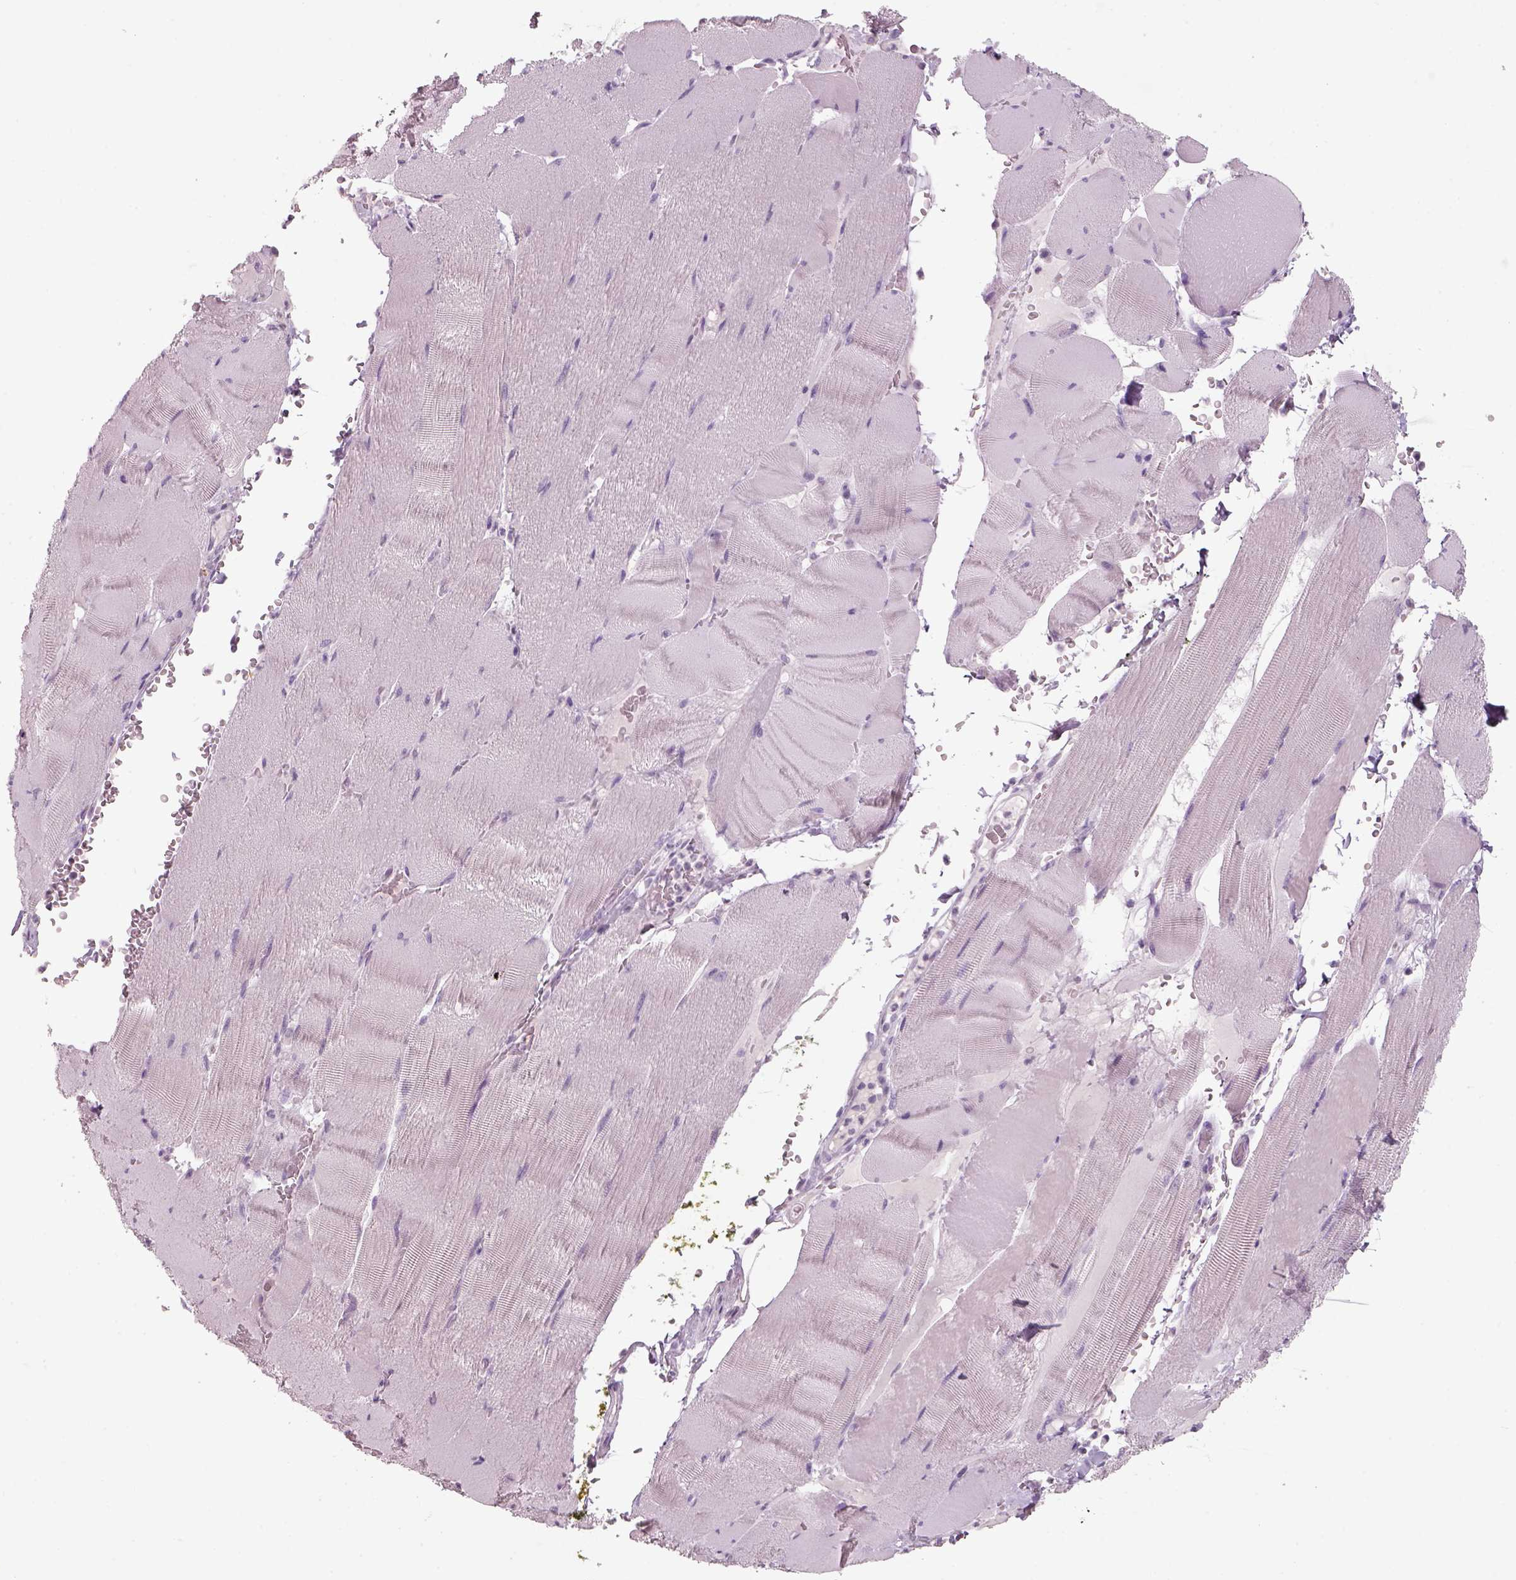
{"staining": {"intensity": "negative", "quantity": "none", "location": "none"}, "tissue": "skeletal muscle", "cell_type": "Myocytes", "image_type": "normal", "snomed": [{"axis": "morphology", "description": "Normal tissue, NOS"}, {"axis": "topography", "description": "Skeletal muscle"}], "caption": "The histopathology image shows no significant staining in myocytes of skeletal muscle. (DAB immunohistochemistry, high magnification).", "gene": "SLC6A2", "patient": {"sex": "male", "age": 56}}